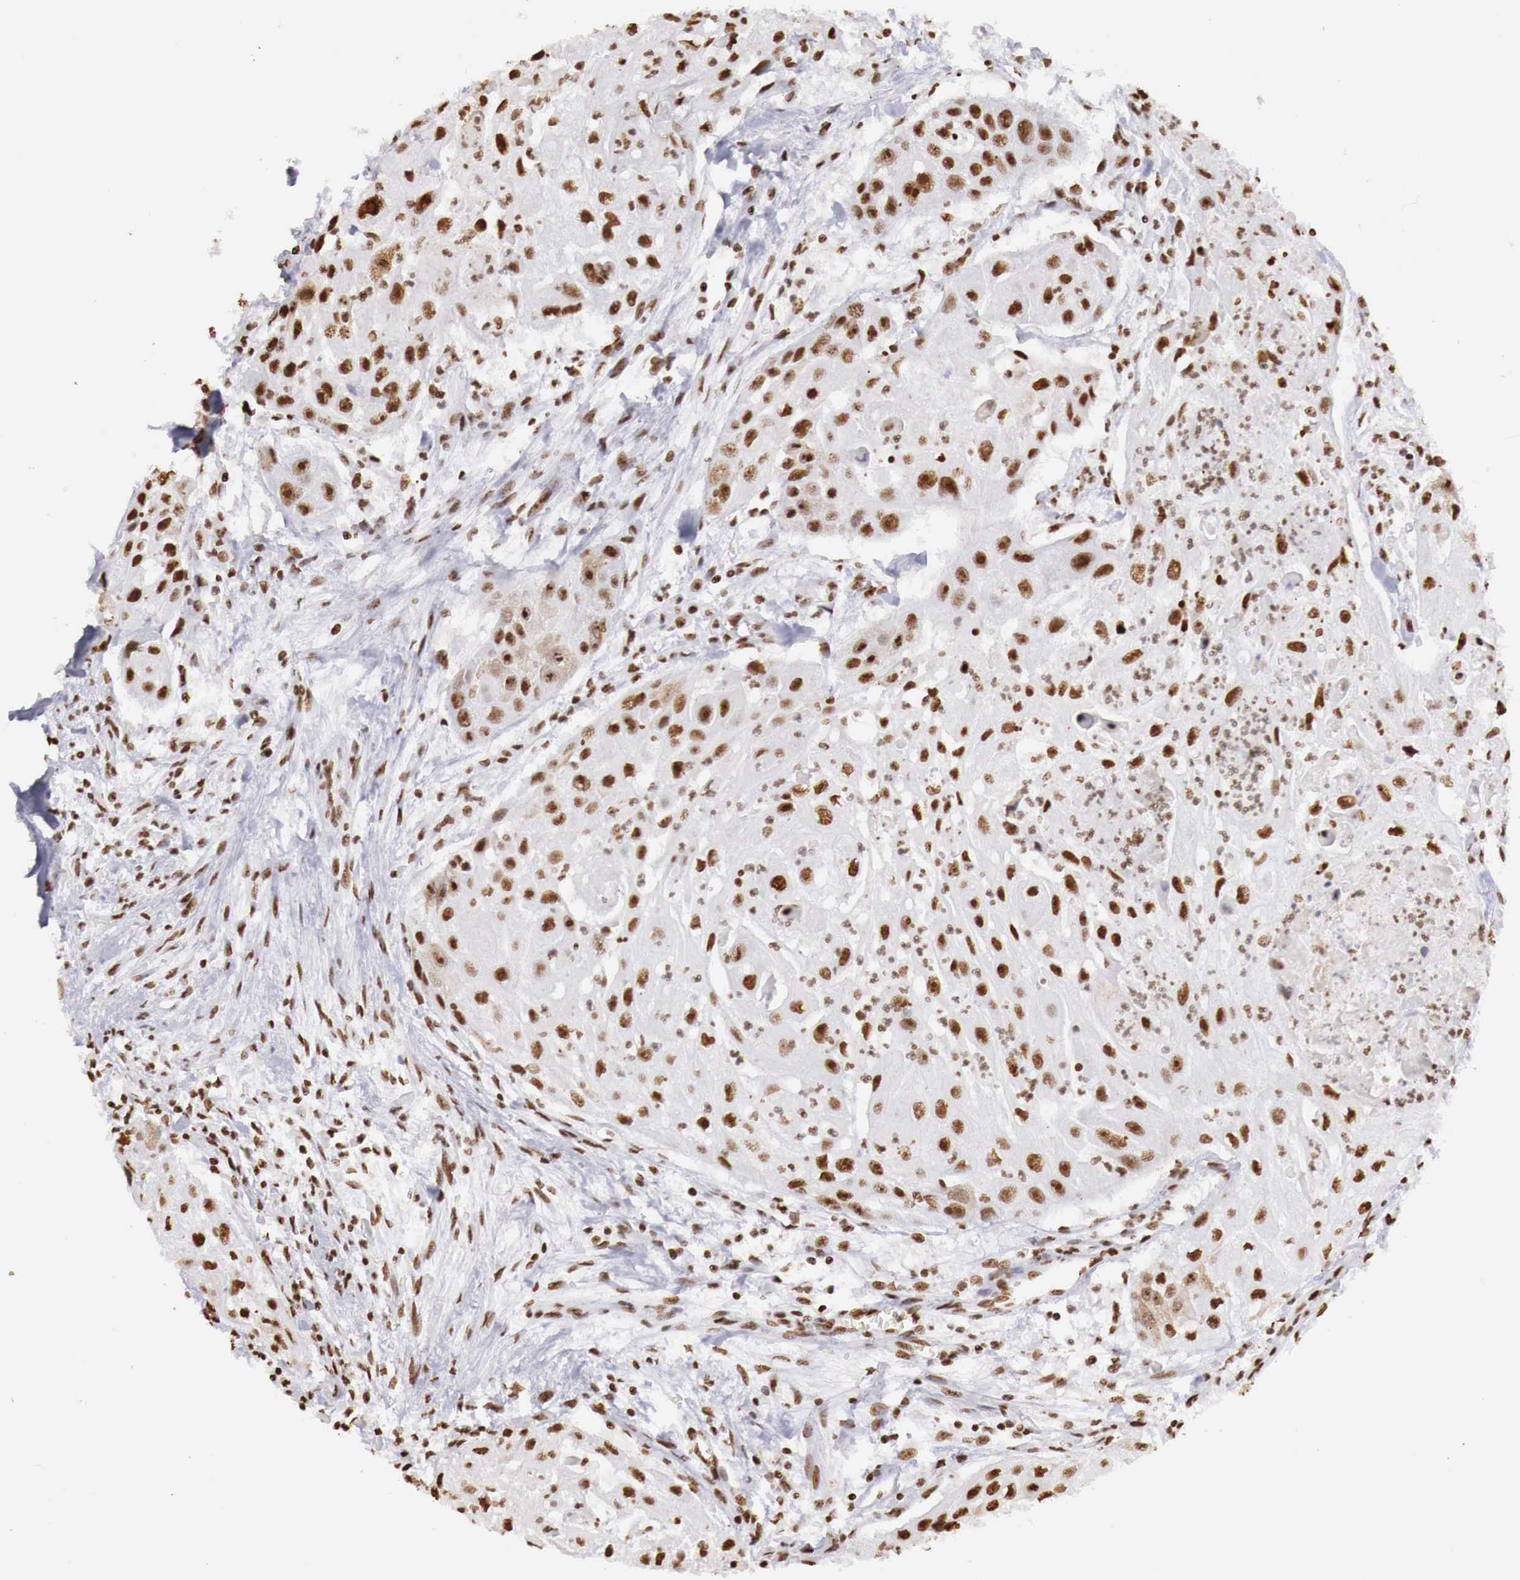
{"staining": {"intensity": "strong", "quantity": ">75%", "location": "nuclear"}, "tissue": "head and neck cancer", "cell_type": "Tumor cells", "image_type": "cancer", "snomed": [{"axis": "morphology", "description": "Squamous cell carcinoma, NOS"}, {"axis": "topography", "description": "Head-Neck"}], "caption": "High-magnification brightfield microscopy of head and neck squamous cell carcinoma stained with DAB (3,3'-diaminobenzidine) (brown) and counterstained with hematoxylin (blue). tumor cells exhibit strong nuclear positivity is present in approximately>75% of cells.", "gene": "DKC1", "patient": {"sex": "male", "age": 64}}